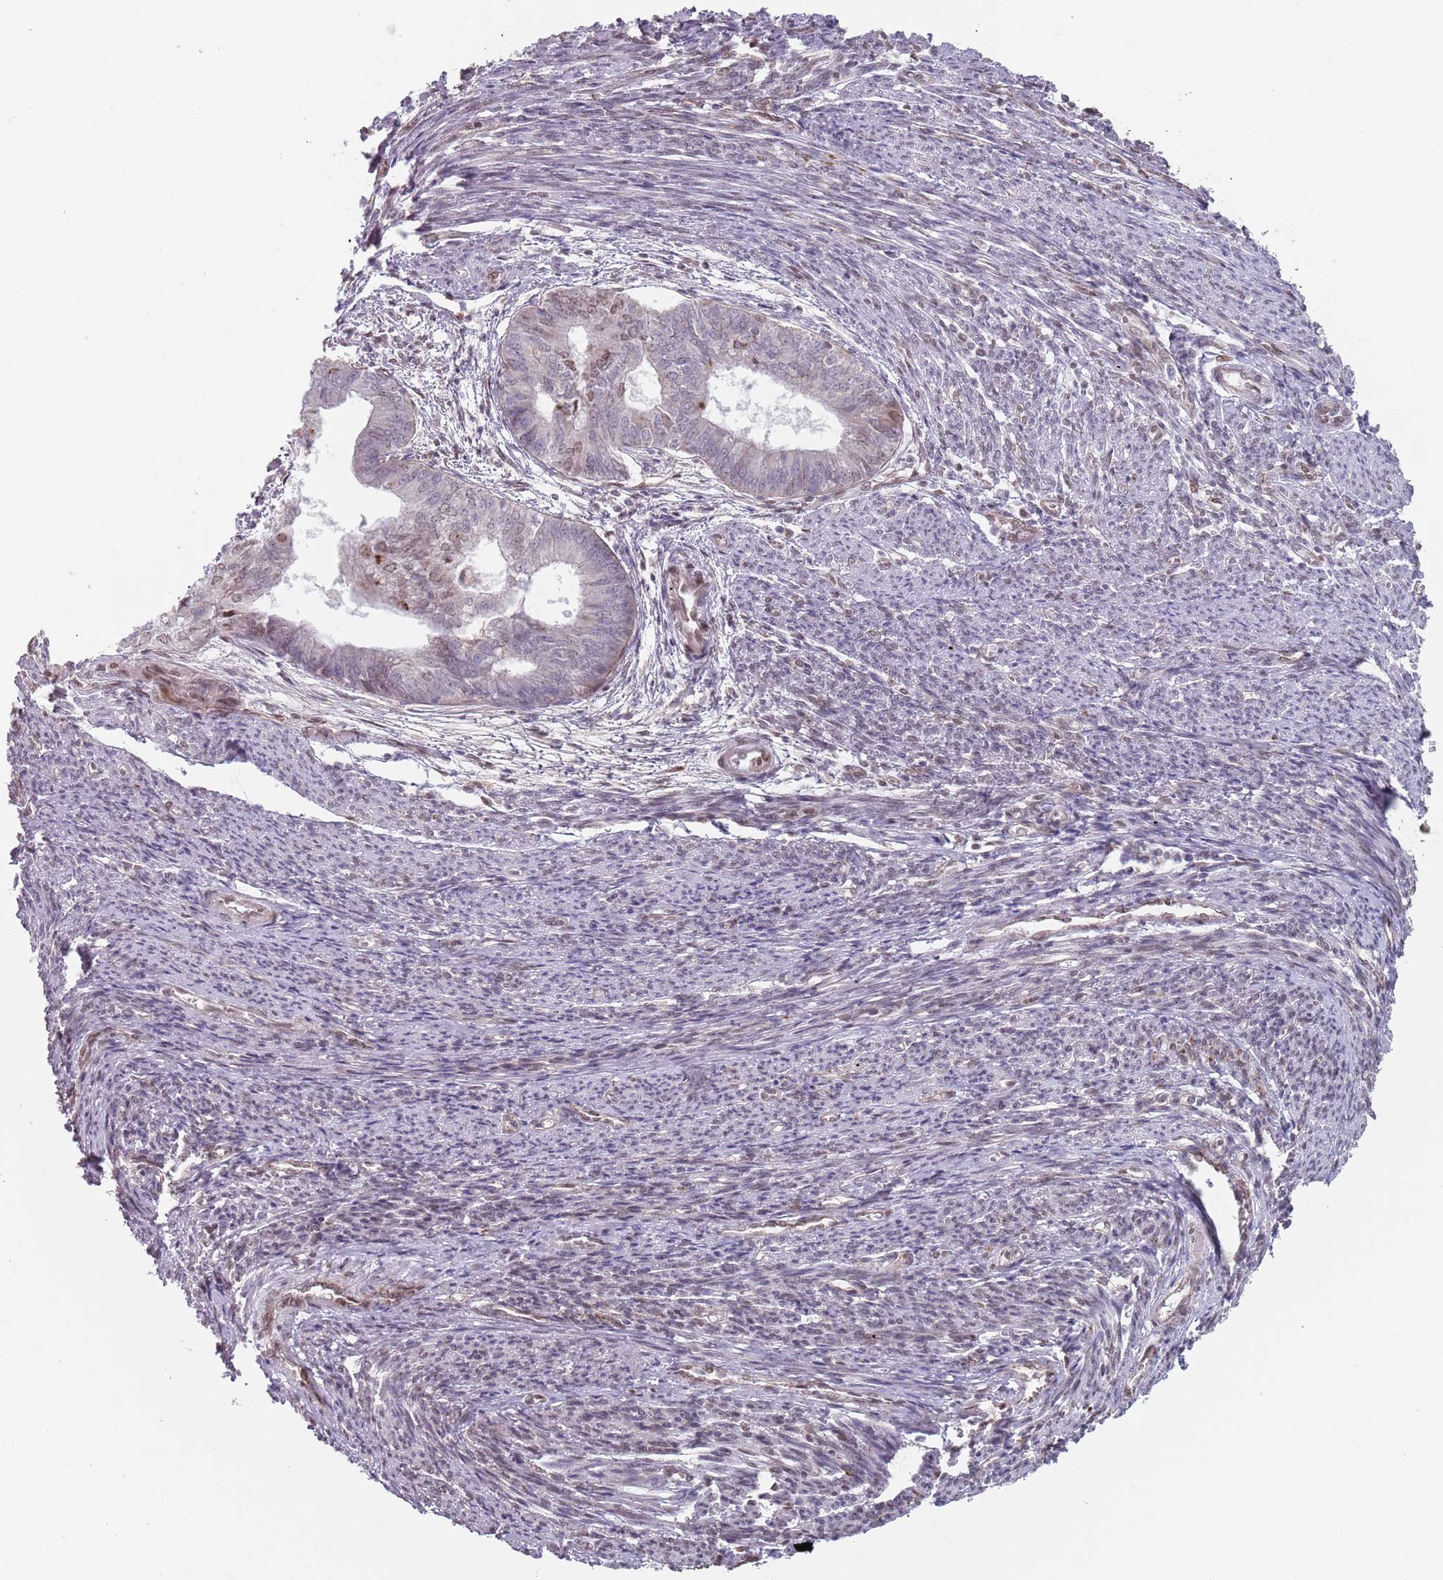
{"staining": {"intensity": "weak", "quantity": "25%-75%", "location": "nuclear"}, "tissue": "endometrial cancer", "cell_type": "Tumor cells", "image_type": "cancer", "snomed": [{"axis": "morphology", "description": "Adenocarcinoma, NOS"}, {"axis": "topography", "description": "Endometrium"}], "caption": "Human endometrial cancer stained with a protein marker exhibits weak staining in tumor cells.", "gene": "MFSD12", "patient": {"sex": "female", "age": 62}}